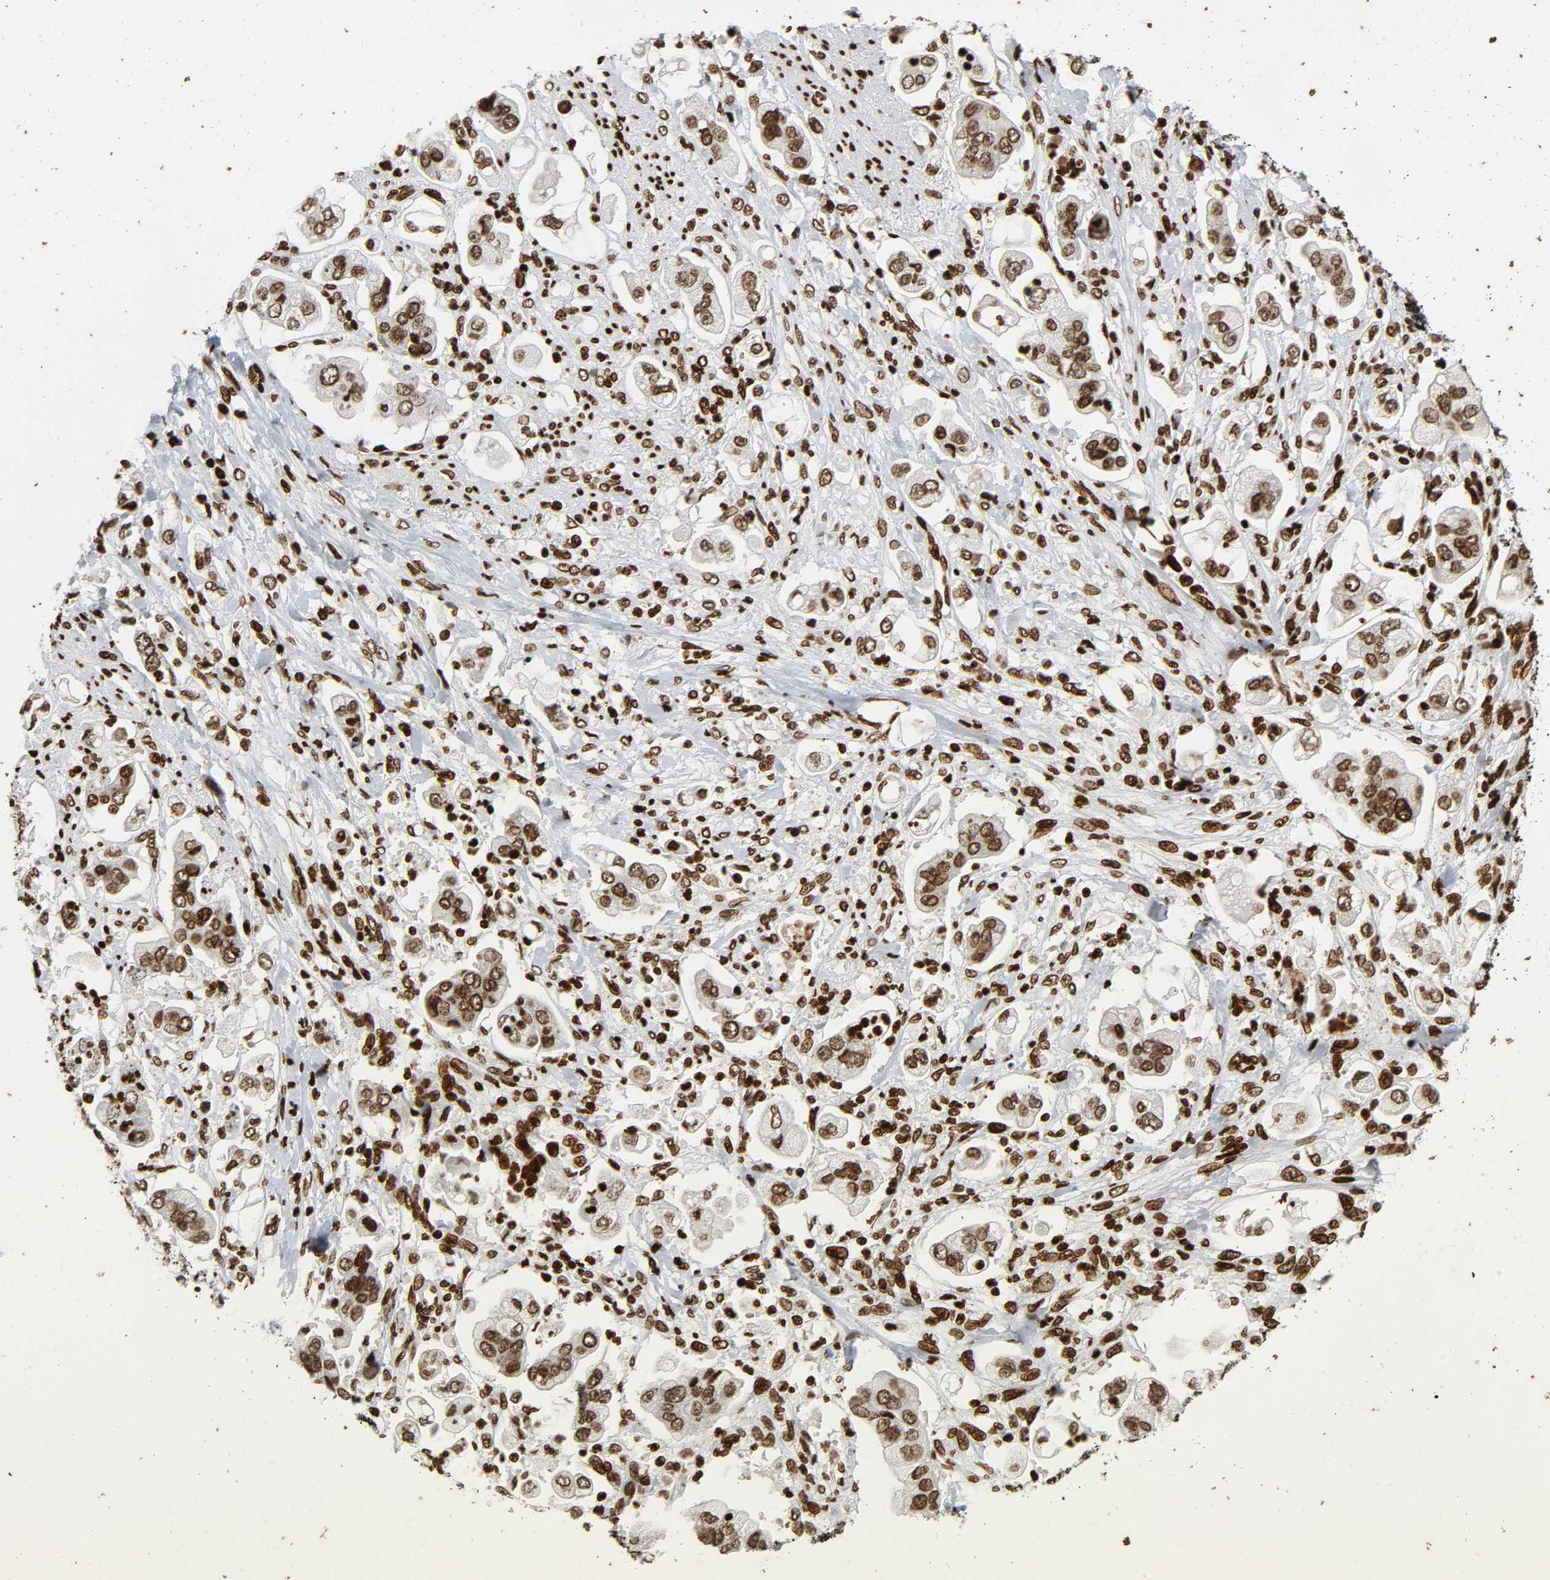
{"staining": {"intensity": "moderate", "quantity": ">75%", "location": "nuclear"}, "tissue": "stomach cancer", "cell_type": "Tumor cells", "image_type": "cancer", "snomed": [{"axis": "morphology", "description": "Adenocarcinoma, NOS"}, {"axis": "topography", "description": "Stomach"}], "caption": "Immunohistochemistry (IHC) image of human stomach adenocarcinoma stained for a protein (brown), which exhibits medium levels of moderate nuclear staining in about >75% of tumor cells.", "gene": "RXRA", "patient": {"sex": "male", "age": 62}}